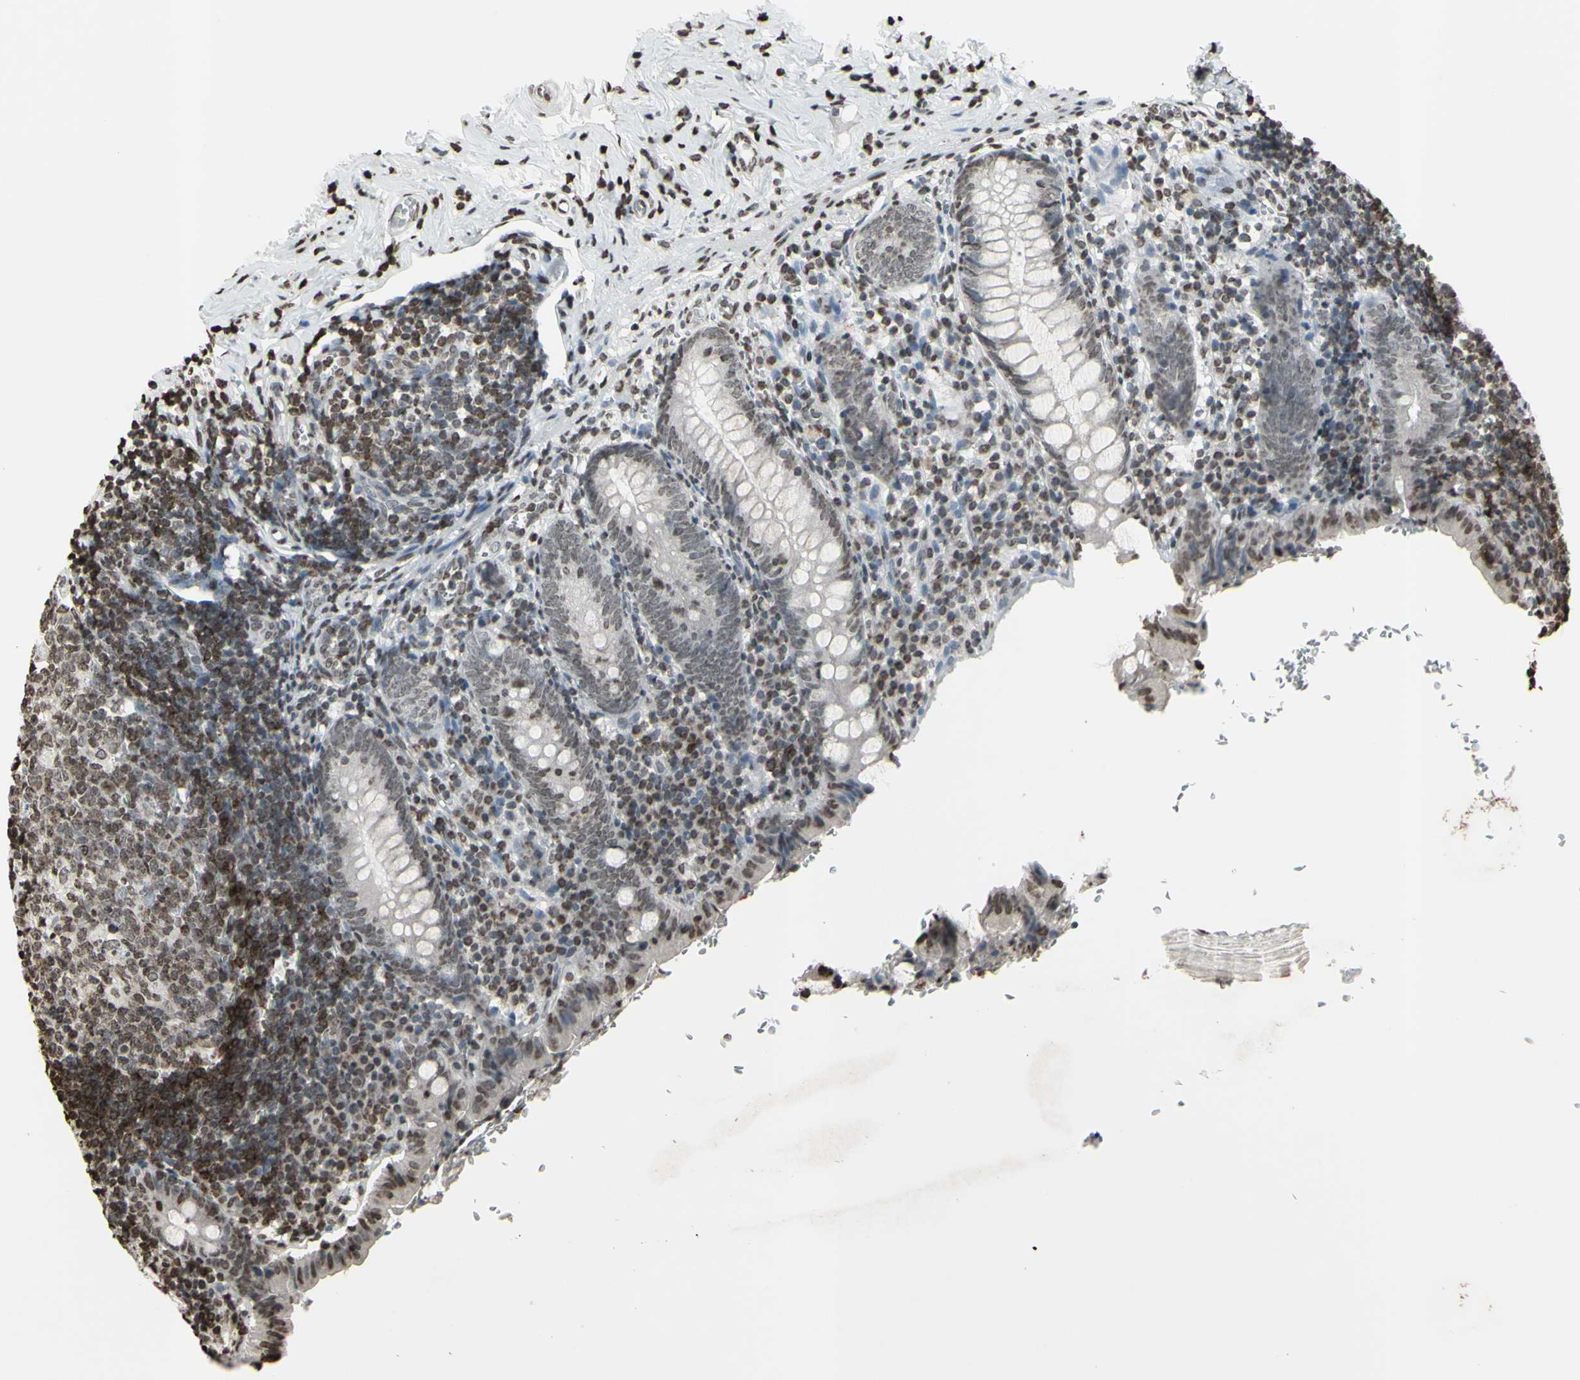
{"staining": {"intensity": "negative", "quantity": "none", "location": "none"}, "tissue": "appendix", "cell_type": "Glandular cells", "image_type": "normal", "snomed": [{"axis": "morphology", "description": "Normal tissue, NOS"}, {"axis": "topography", "description": "Appendix"}], "caption": "IHC histopathology image of normal appendix stained for a protein (brown), which reveals no expression in glandular cells.", "gene": "CD79B", "patient": {"sex": "female", "age": 10}}